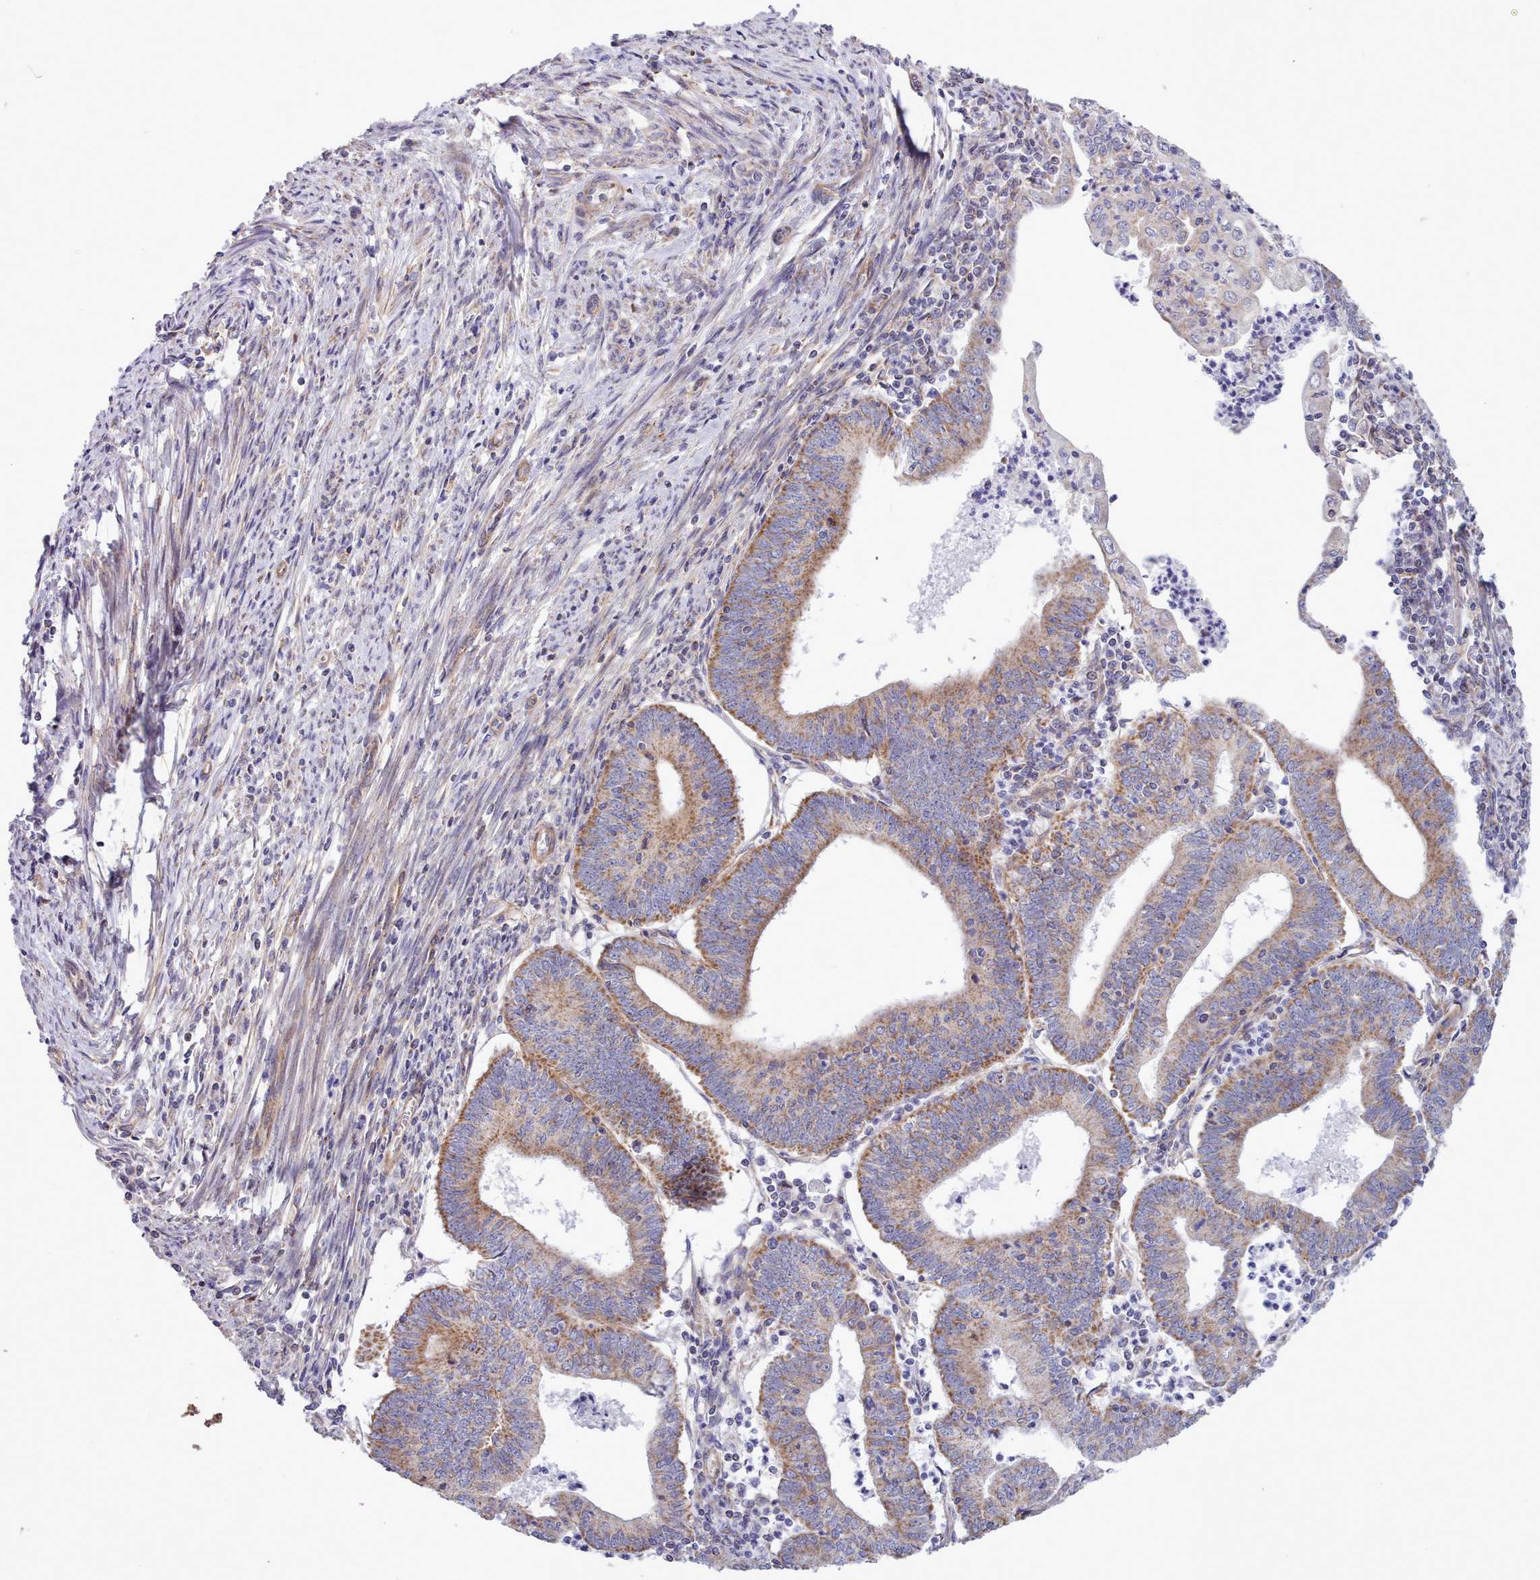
{"staining": {"intensity": "moderate", "quantity": "25%-75%", "location": "cytoplasmic/membranous"}, "tissue": "endometrial cancer", "cell_type": "Tumor cells", "image_type": "cancer", "snomed": [{"axis": "morphology", "description": "Adenocarcinoma, NOS"}, {"axis": "topography", "description": "Endometrium"}], "caption": "Immunohistochemical staining of human endometrial cancer displays medium levels of moderate cytoplasmic/membranous expression in approximately 25%-75% of tumor cells.", "gene": "MRPL21", "patient": {"sex": "female", "age": 60}}